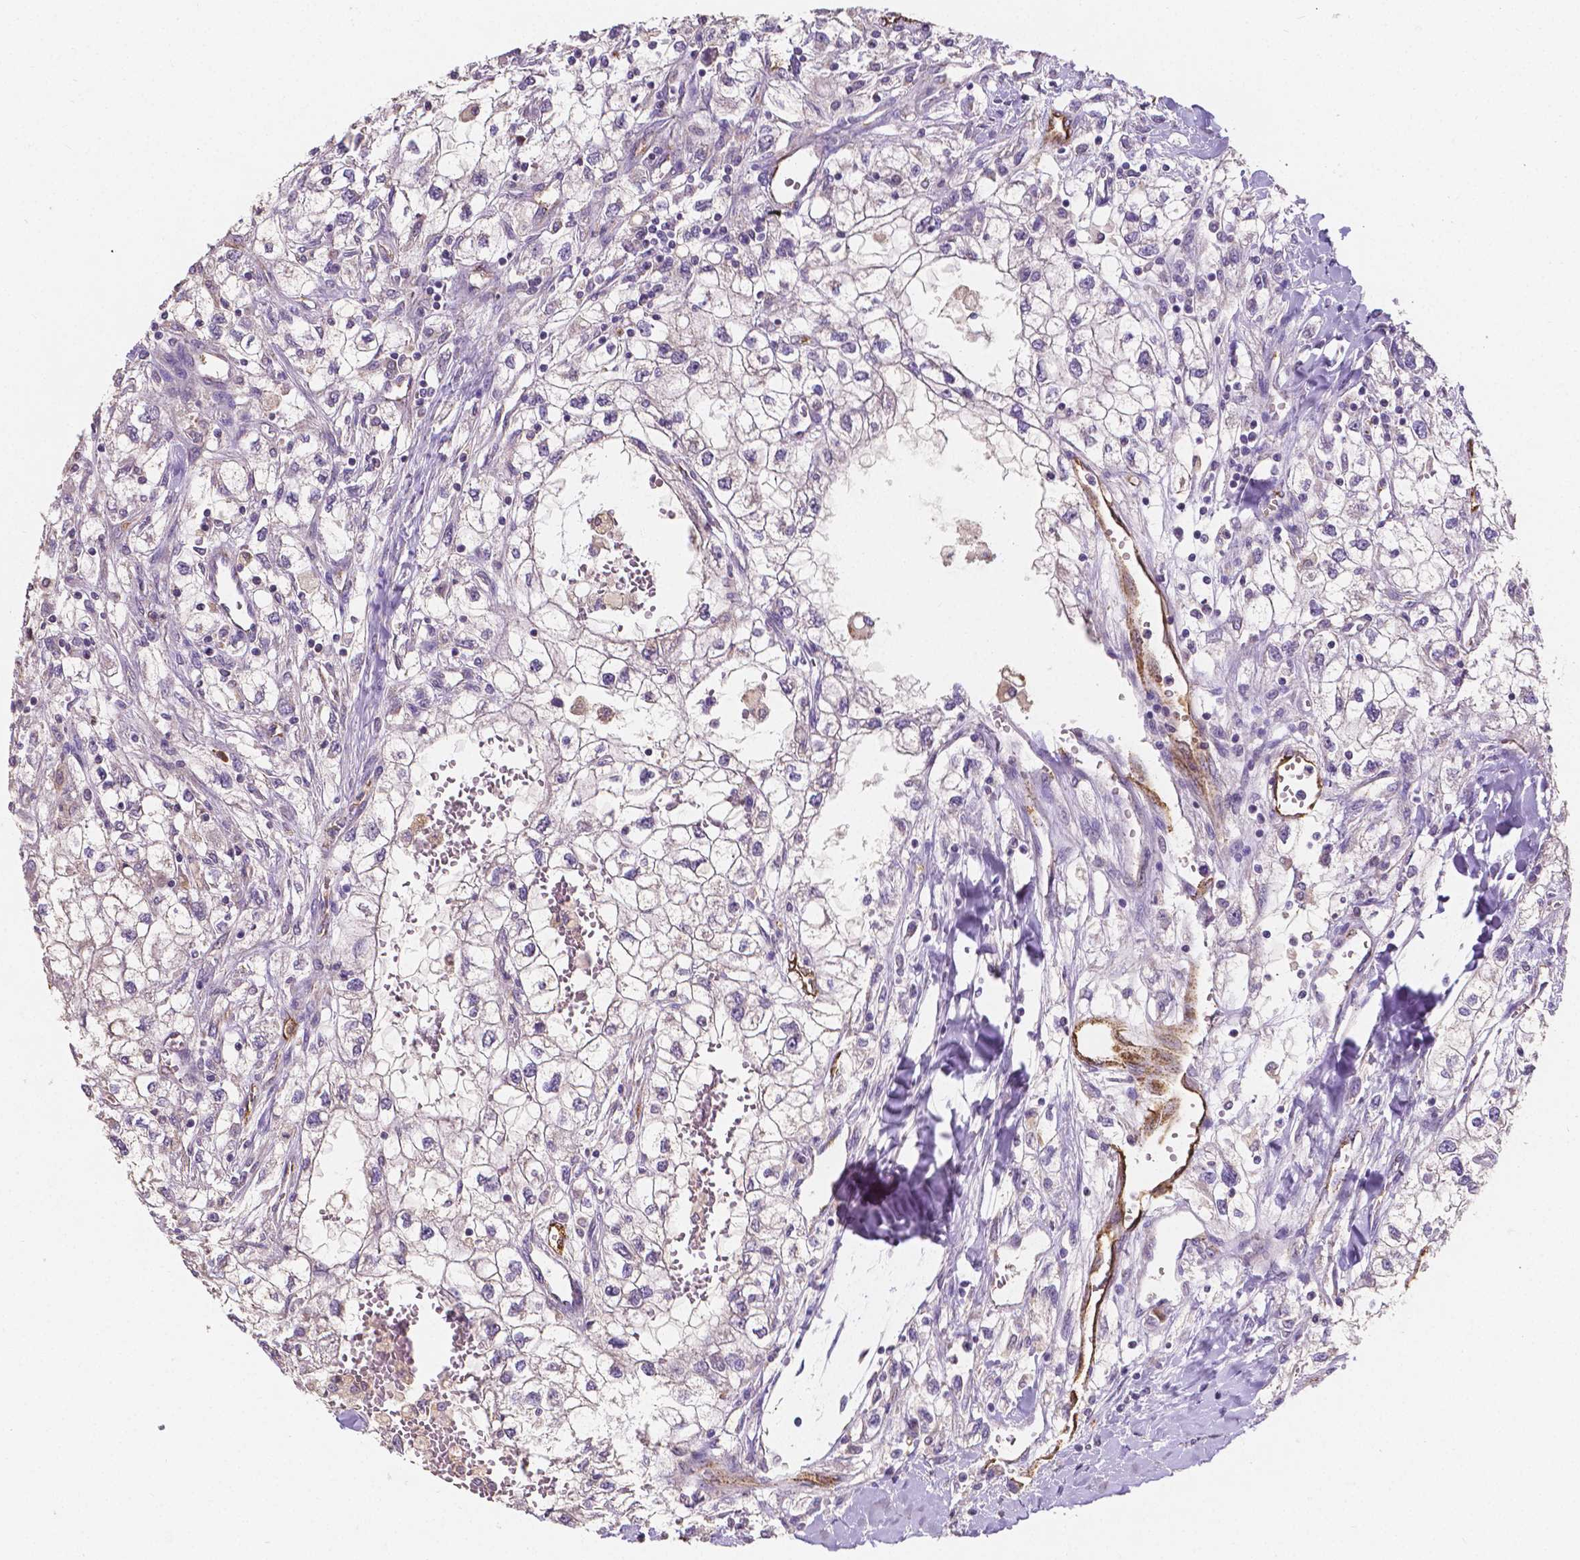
{"staining": {"intensity": "negative", "quantity": "none", "location": "none"}, "tissue": "renal cancer", "cell_type": "Tumor cells", "image_type": "cancer", "snomed": [{"axis": "morphology", "description": "Adenocarcinoma, NOS"}, {"axis": "topography", "description": "Kidney"}], "caption": "Tumor cells are negative for protein expression in human renal cancer (adenocarcinoma).", "gene": "ELAVL2", "patient": {"sex": "male", "age": 59}}